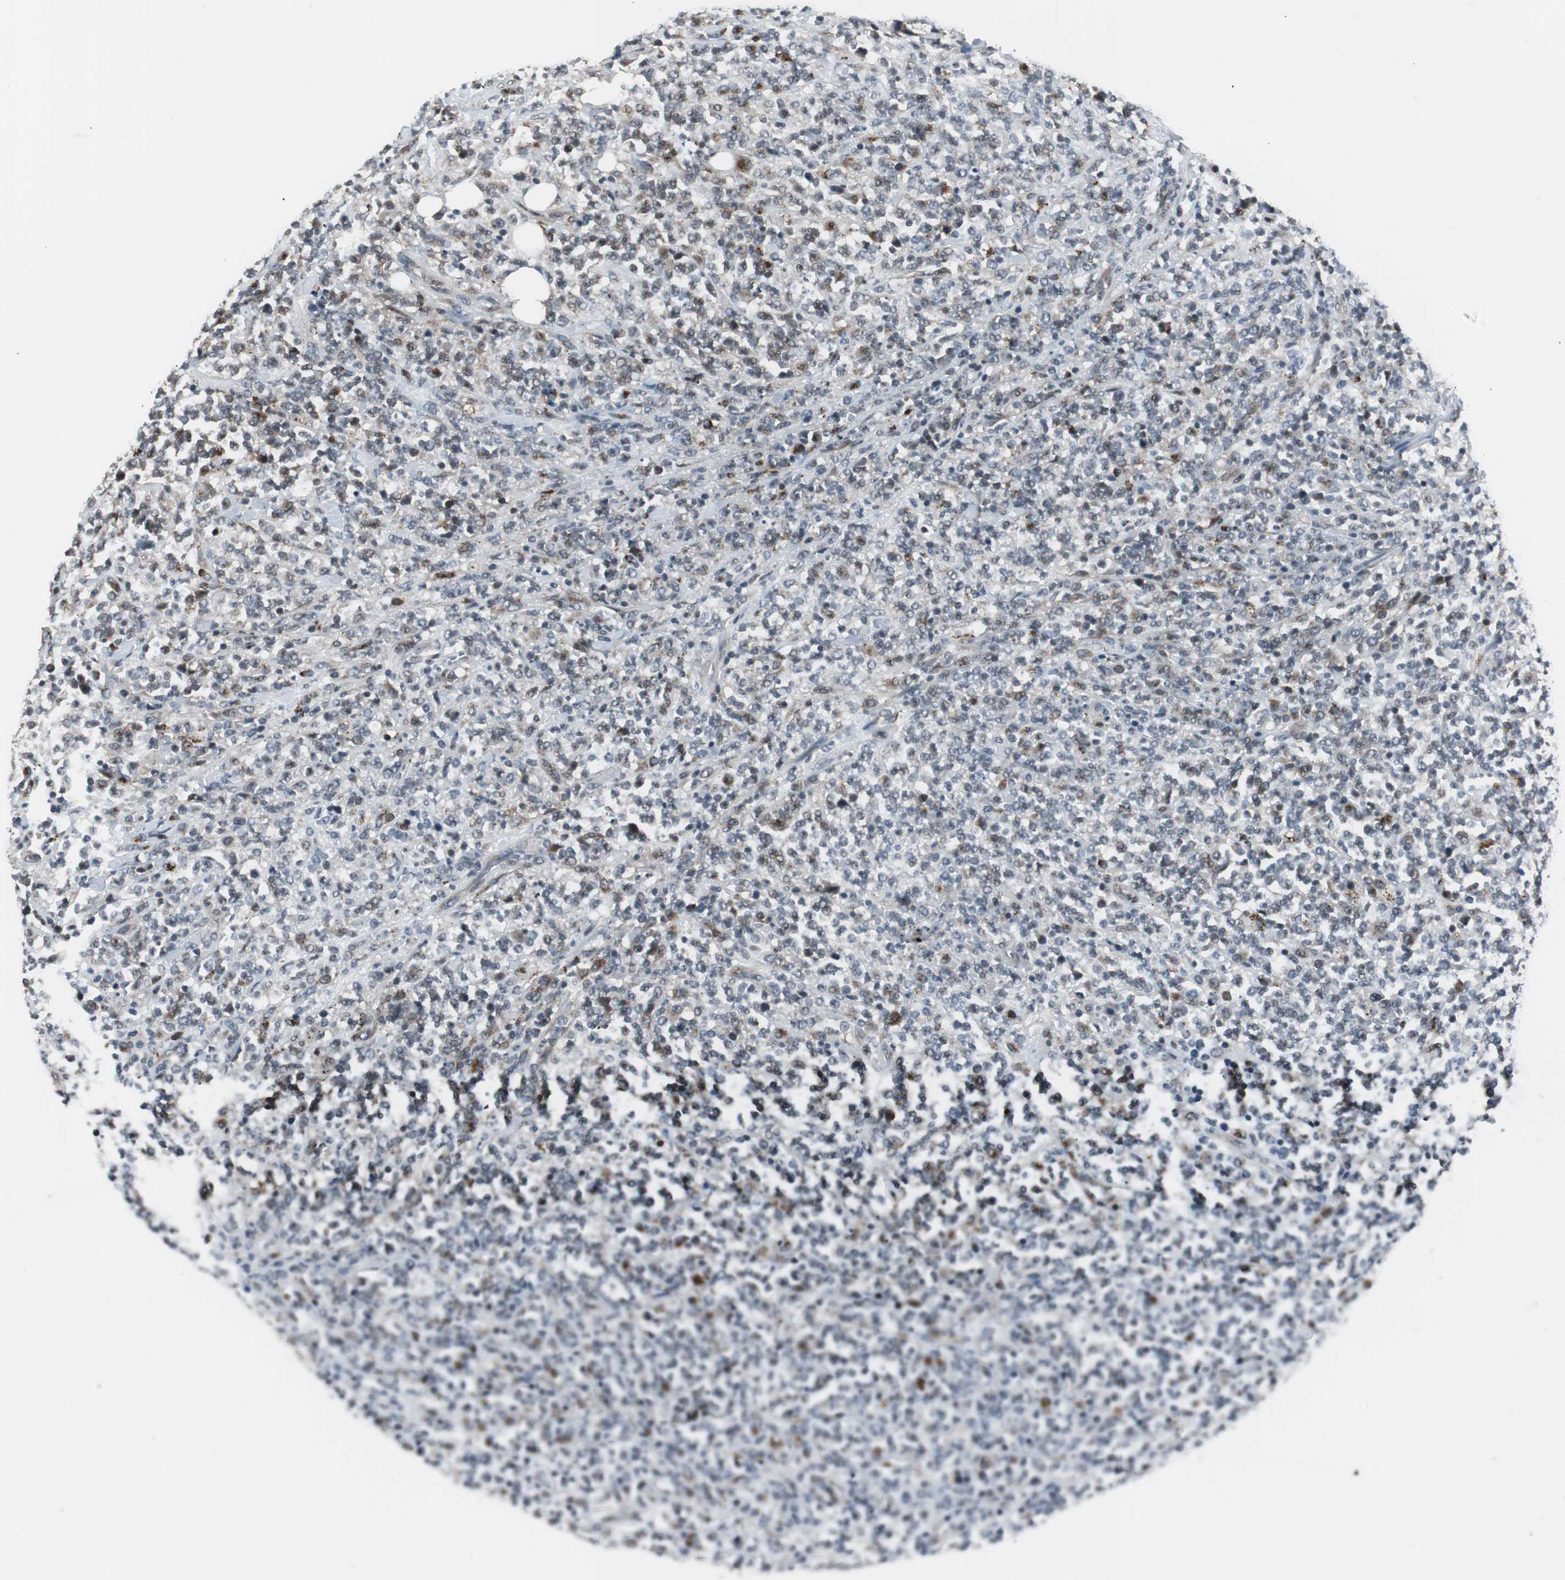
{"staining": {"intensity": "moderate", "quantity": "<25%", "location": "cytoplasmic/membranous,nuclear"}, "tissue": "lymphoma", "cell_type": "Tumor cells", "image_type": "cancer", "snomed": [{"axis": "morphology", "description": "Malignant lymphoma, non-Hodgkin's type, High grade"}, {"axis": "topography", "description": "Soft tissue"}], "caption": "Immunohistochemistry (IHC) image of human lymphoma stained for a protein (brown), which reveals low levels of moderate cytoplasmic/membranous and nuclear positivity in approximately <25% of tumor cells.", "gene": "BOLA1", "patient": {"sex": "male", "age": 18}}